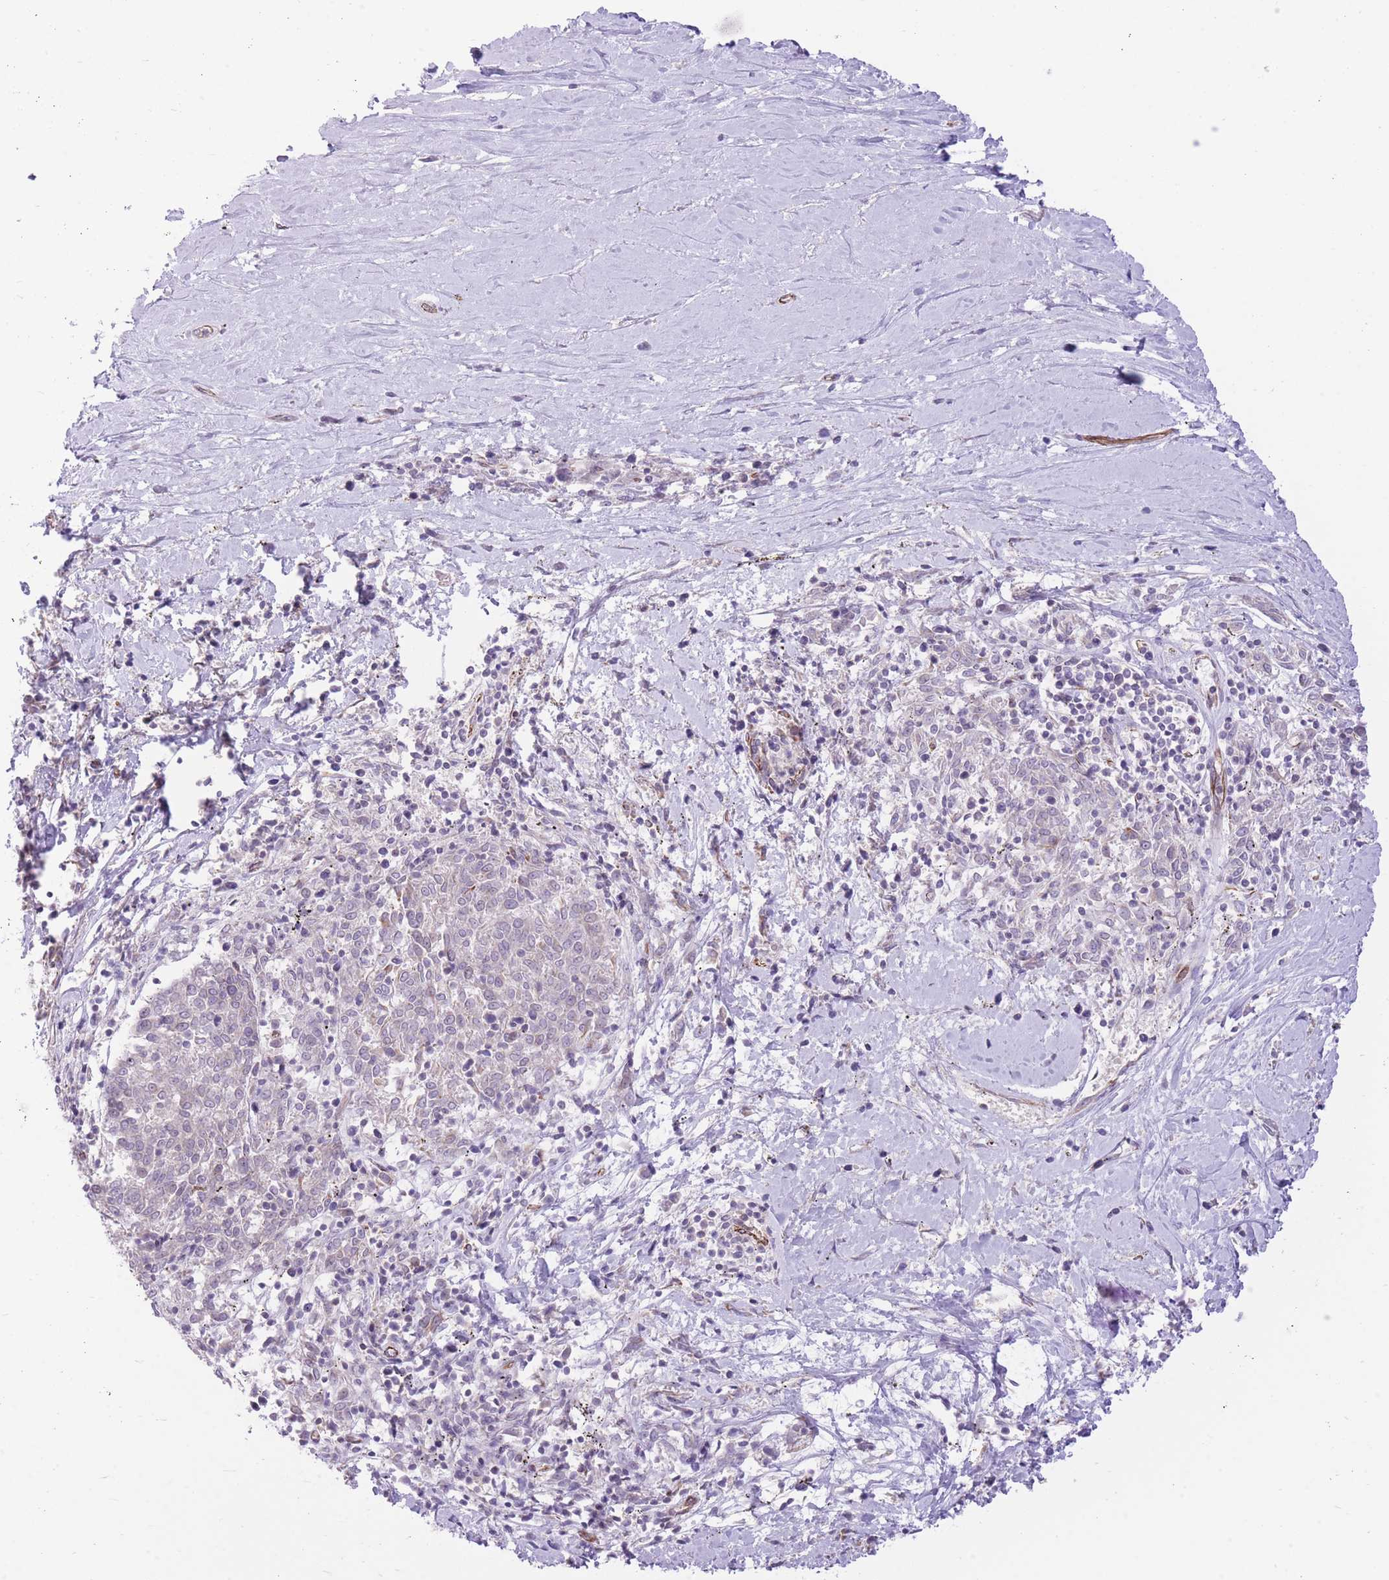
{"staining": {"intensity": "negative", "quantity": "none", "location": "none"}, "tissue": "melanoma", "cell_type": "Tumor cells", "image_type": "cancer", "snomed": [{"axis": "morphology", "description": "Malignant melanoma, NOS"}, {"axis": "topography", "description": "Skin"}], "caption": "Immunohistochemistry (IHC) of human malignant melanoma exhibits no expression in tumor cells. (DAB (3,3'-diaminobenzidine) immunohistochemistry, high magnification).", "gene": "ELL", "patient": {"sex": "female", "age": 72}}